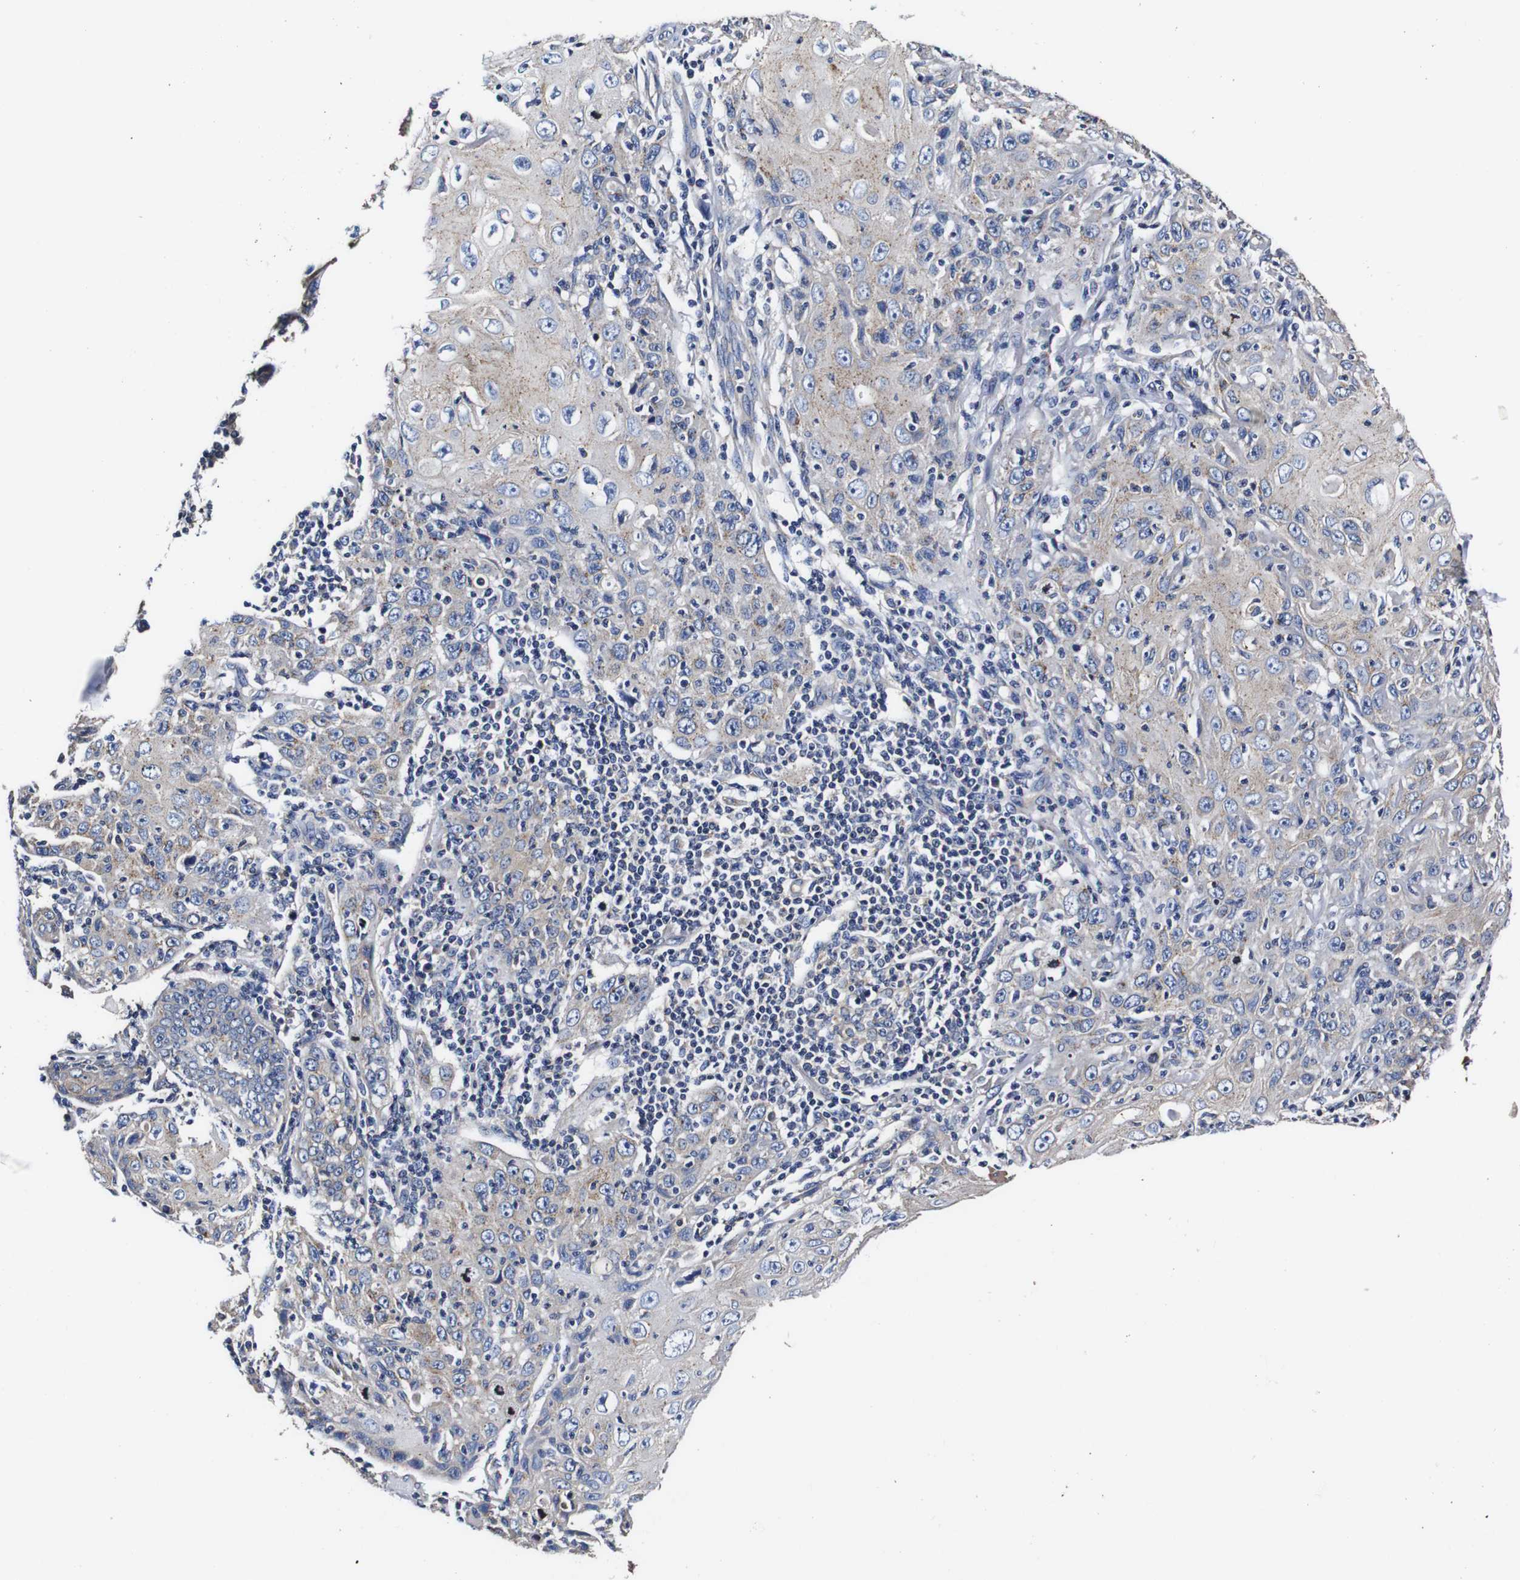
{"staining": {"intensity": "weak", "quantity": "<25%", "location": "cytoplasmic/membranous"}, "tissue": "skin cancer", "cell_type": "Tumor cells", "image_type": "cancer", "snomed": [{"axis": "morphology", "description": "Squamous cell carcinoma, NOS"}, {"axis": "topography", "description": "Skin"}], "caption": "Tumor cells show no significant staining in skin cancer (squamous cell carcinoma). (Brightfield microscopy of DAB (3,3'-diaminobenzidine) immunohistochemistry at high magnification).", "gene": "PDCD6IP", "patient": {"sex": "female", "age": 88}}